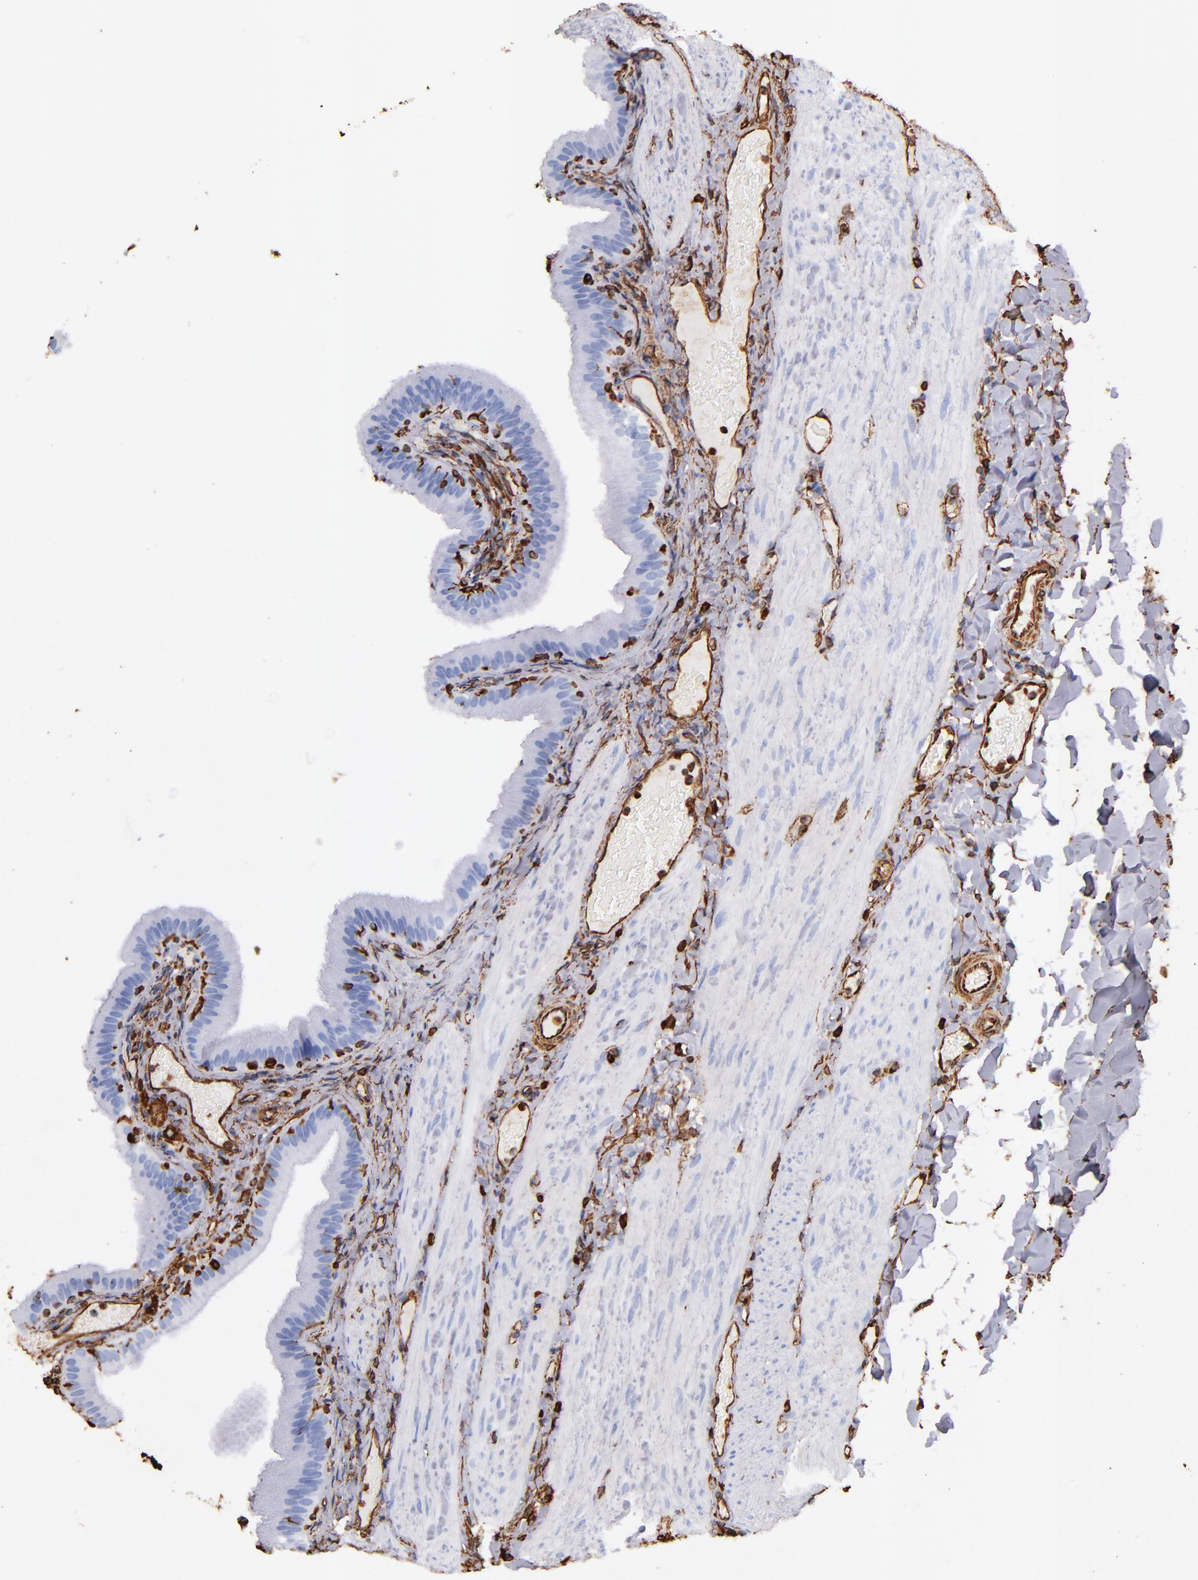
{"staining": {"intensity": "negative", "quantity": "none", "location": "none"}, "tissue": "gallbladder", "cell_type": "Glandular cells", "image_type": "normal", "snomed": [{"axis": "morphology", "description": "Normal tissue, NOS"}, {"axis": "topography", "description": "Gallbladder"}], "caption": "This is an IHC micrograph of benign gallbladder. There is no positivity in glandular cells.", "gene": "VIM", "patient": {"sex": "female", "age": 24}}